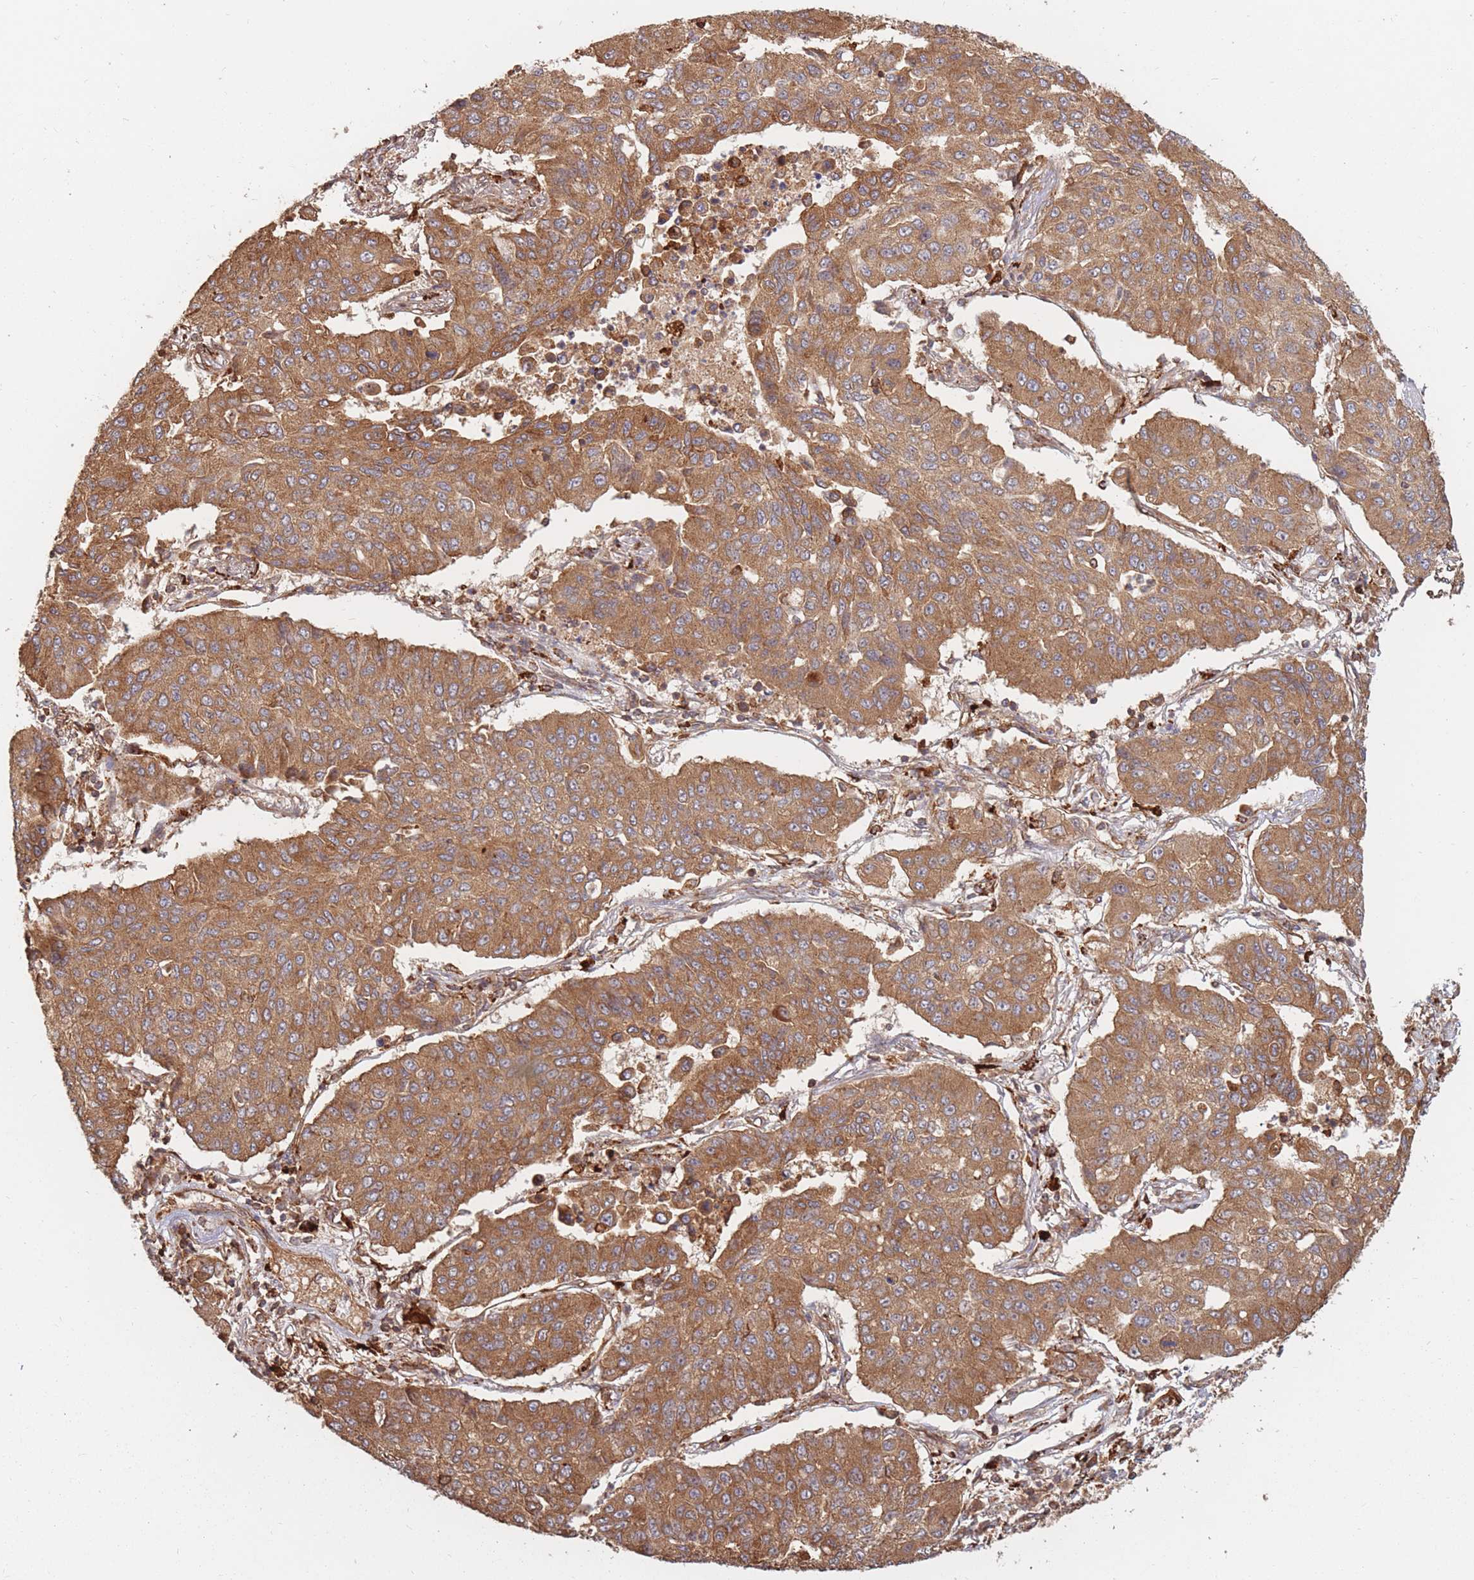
{"staining": {"intensity": "moderate", "quantity": ">75%", "location": "cytoplasmic/membranous"}, "tissue": "lung cancer", "cell_type": "Tumor cells", "image_type": "cancer", "snomed": [{"axis": "morphology", "description": "Squamous cell carcinoma, NOS"}, {"axis": "topography", "description": "Lung"}], "caption": "About >75% of tumor cells in human lung cancer (squamous cell carcinoma) display moderate cytoplasmic/membranous protein positivity as visualized by brown immunohistochemical staining.", "gene": "RASSF2", "patient": {"sex": "male", "age": 74}}